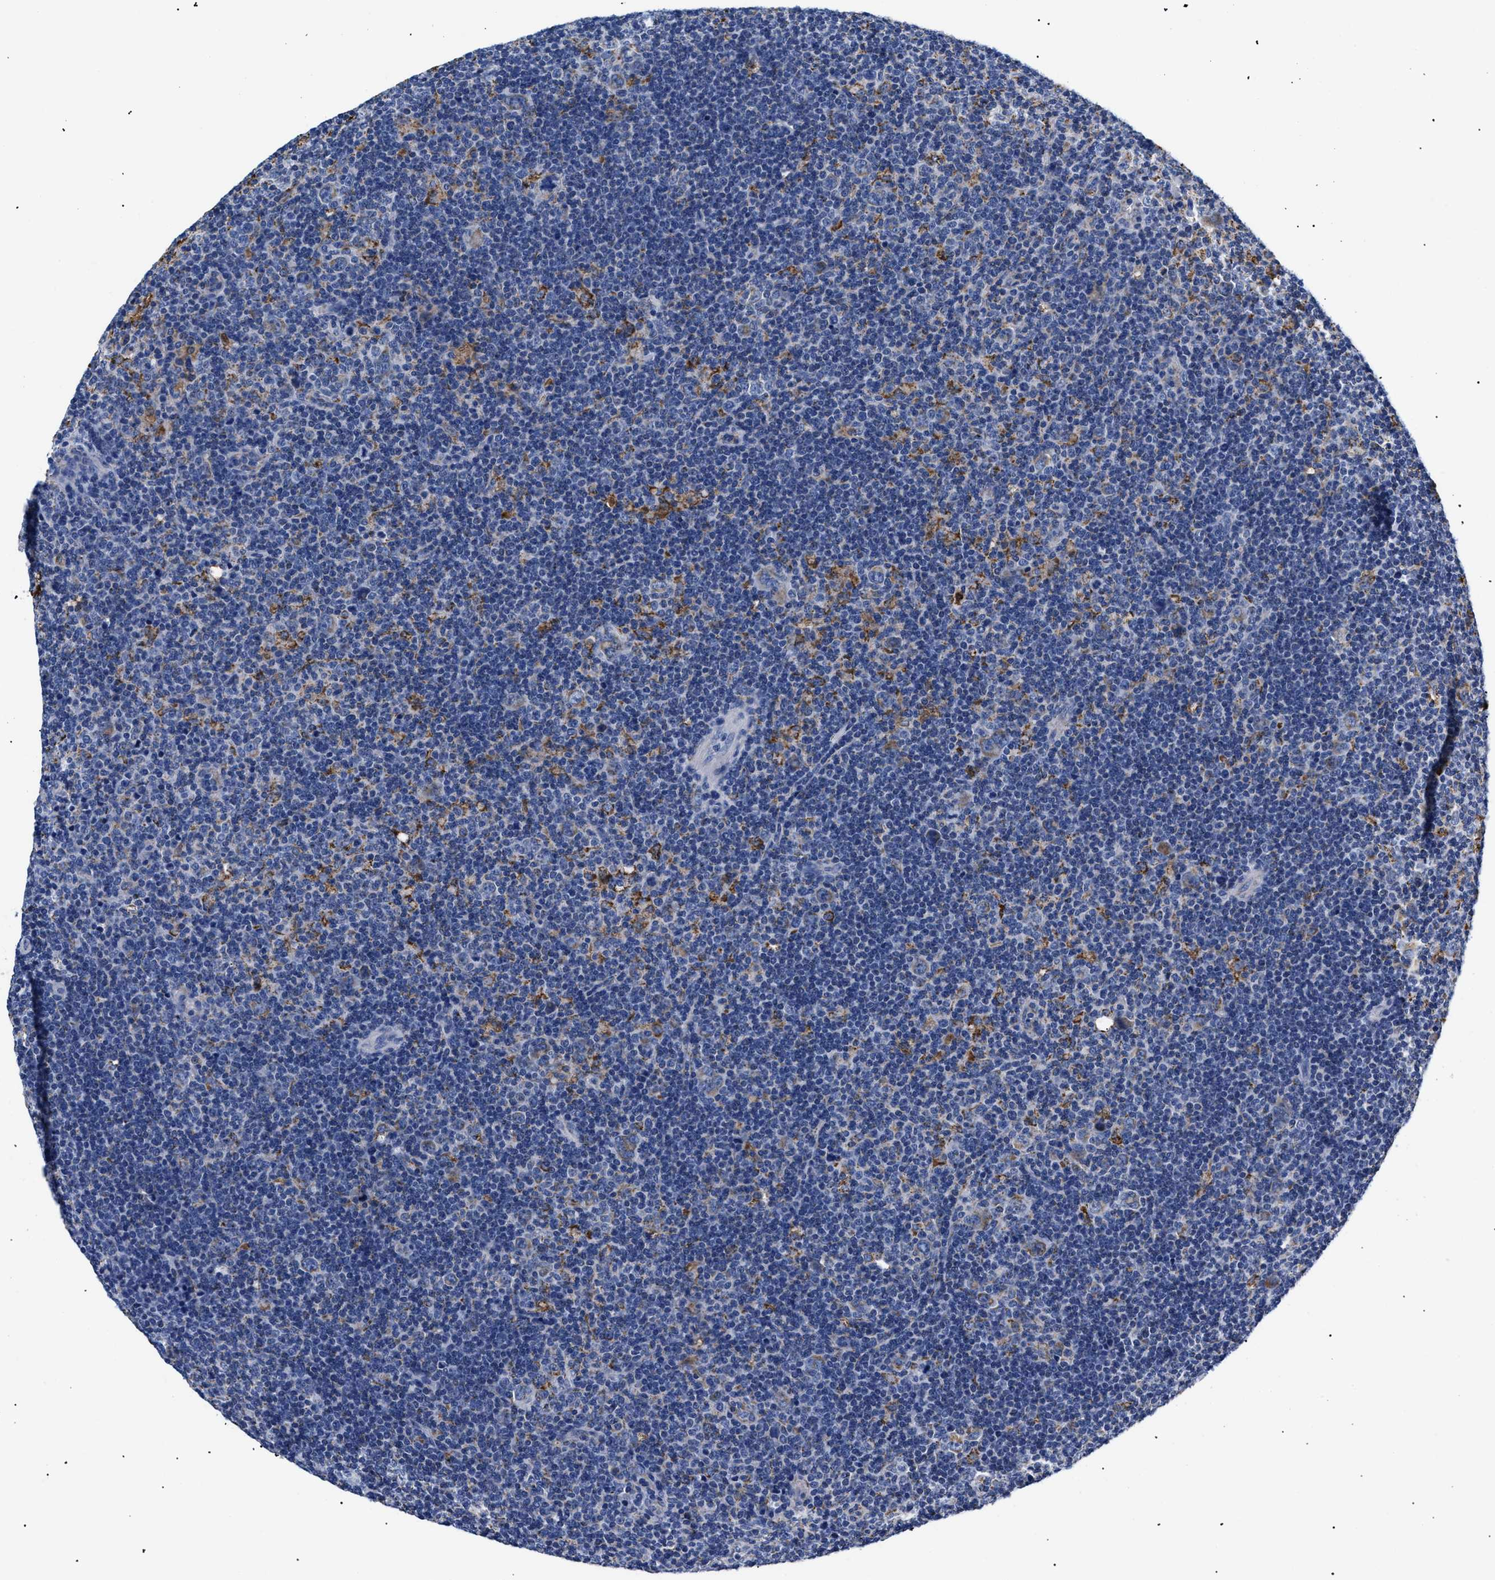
{"staining": {"intensity": "weak", "quantity": "<25%", "location": "cytoplasmic/membranous"}, "tissue": "lymphoma", "cell_type": "Tumor cells", "image_type": "cancer", "snomed": [{"axis": "morphology", "description": "Hodgkin's disease, NOS"}, {"axis": "topography", "description": "Lymph node"}], "caption": "High power microscopy image of an immunohistochemistry (IHC) image of Hodgkin's disease, revealing no significant expression in tumor cells.", "gene": "GPR149", "patient": {"sex": "female", "age": 57}}